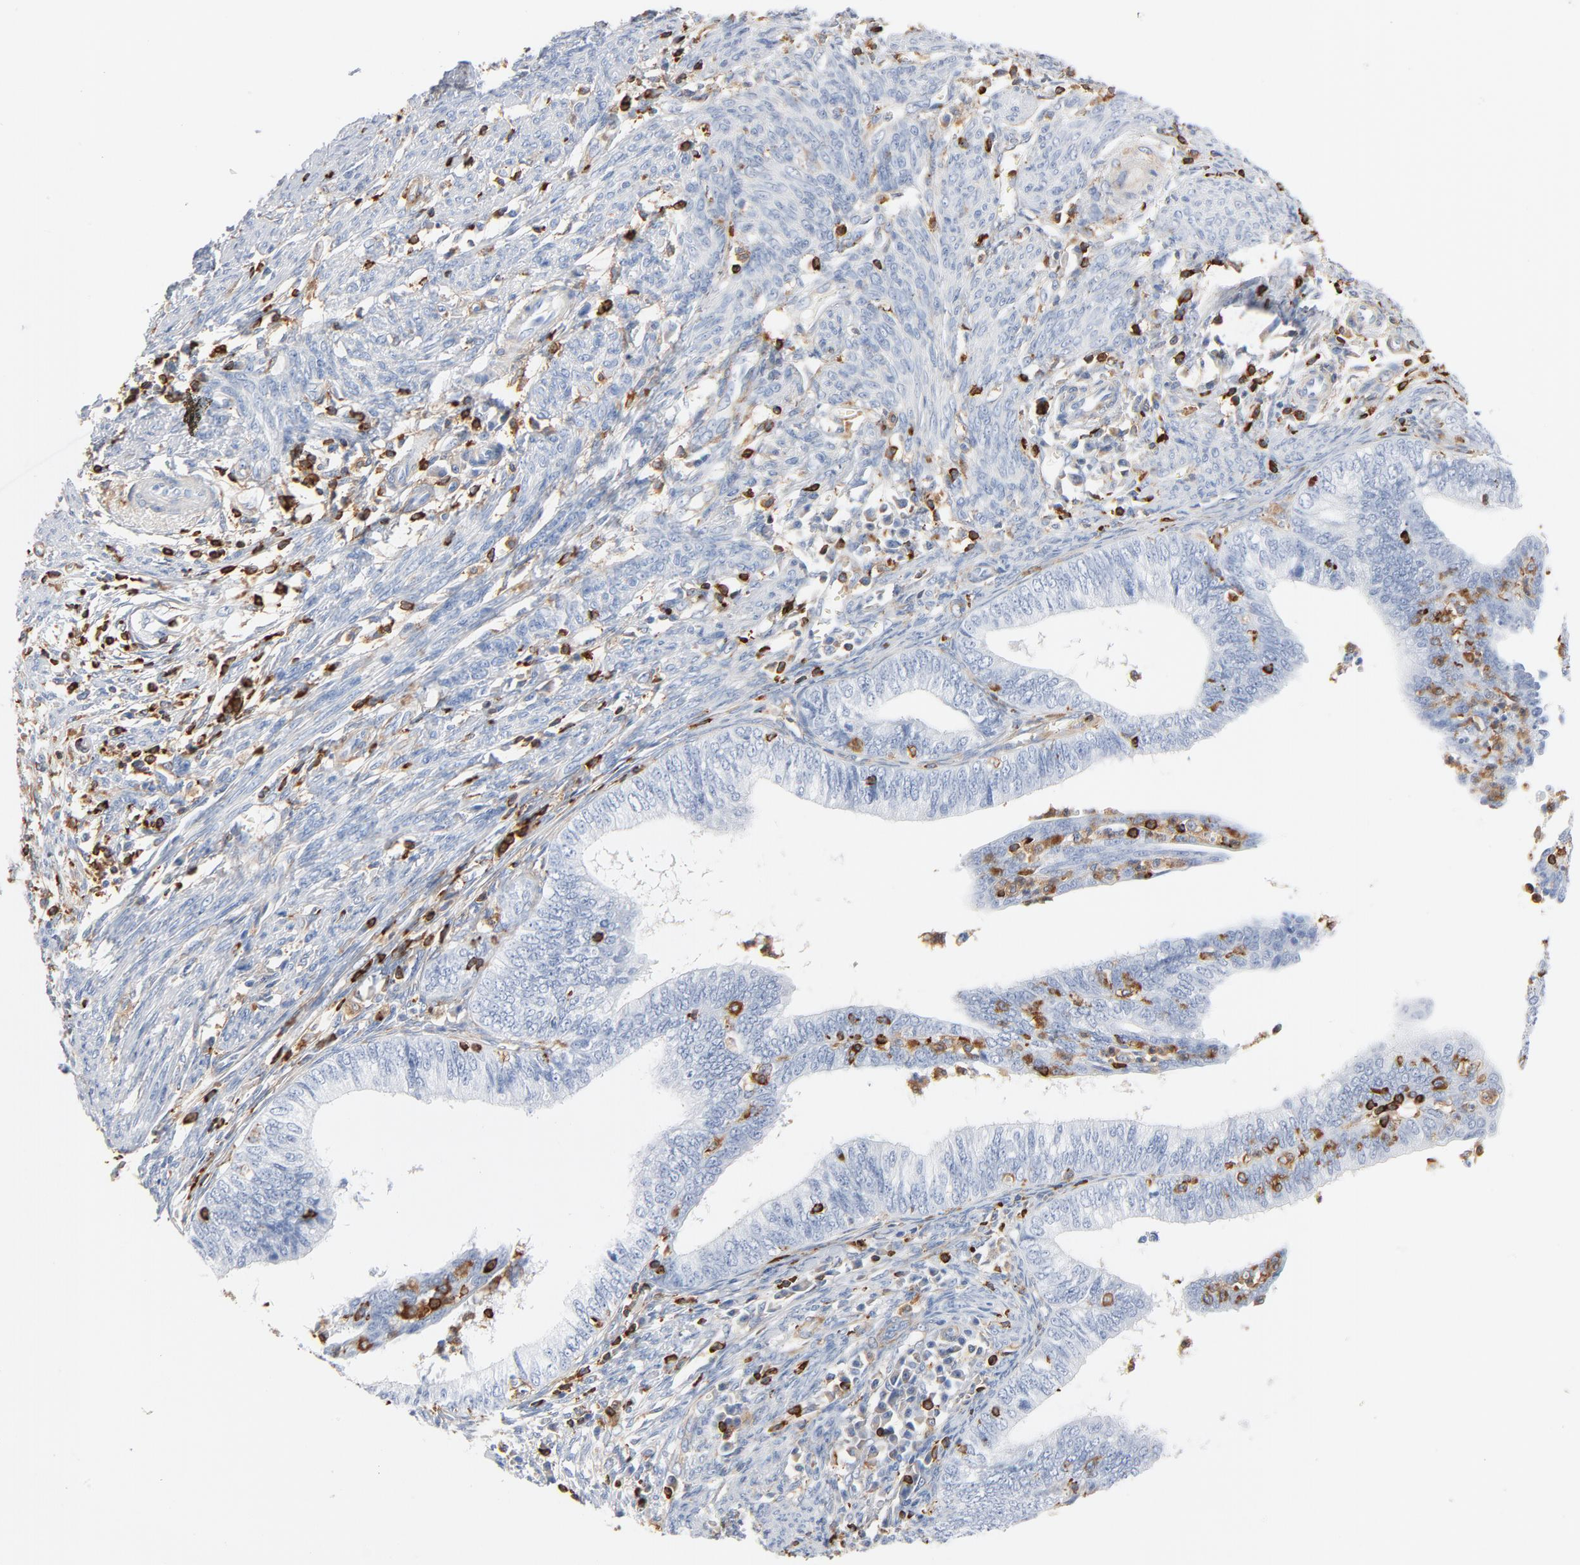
{"staining": {"intensity": "negative", "quantity": "none", "location": "none"}, "tissue": "endometrial cancer", "cell_type": "Tumor cells", "image_type": "cancer", "snomed": [{"axis": "morphology", "description": "Adenocarcinoma, NOS"}, {"axis": "topography", "description": "Endometrium"}], "caption": "A micrograph of adenocarcinoma (endometrial) stained for a protein exhibits no brown staining in tumor cells.", "gene": "SH3KBP1", "patient": {"sex": "female", "age": 66}}